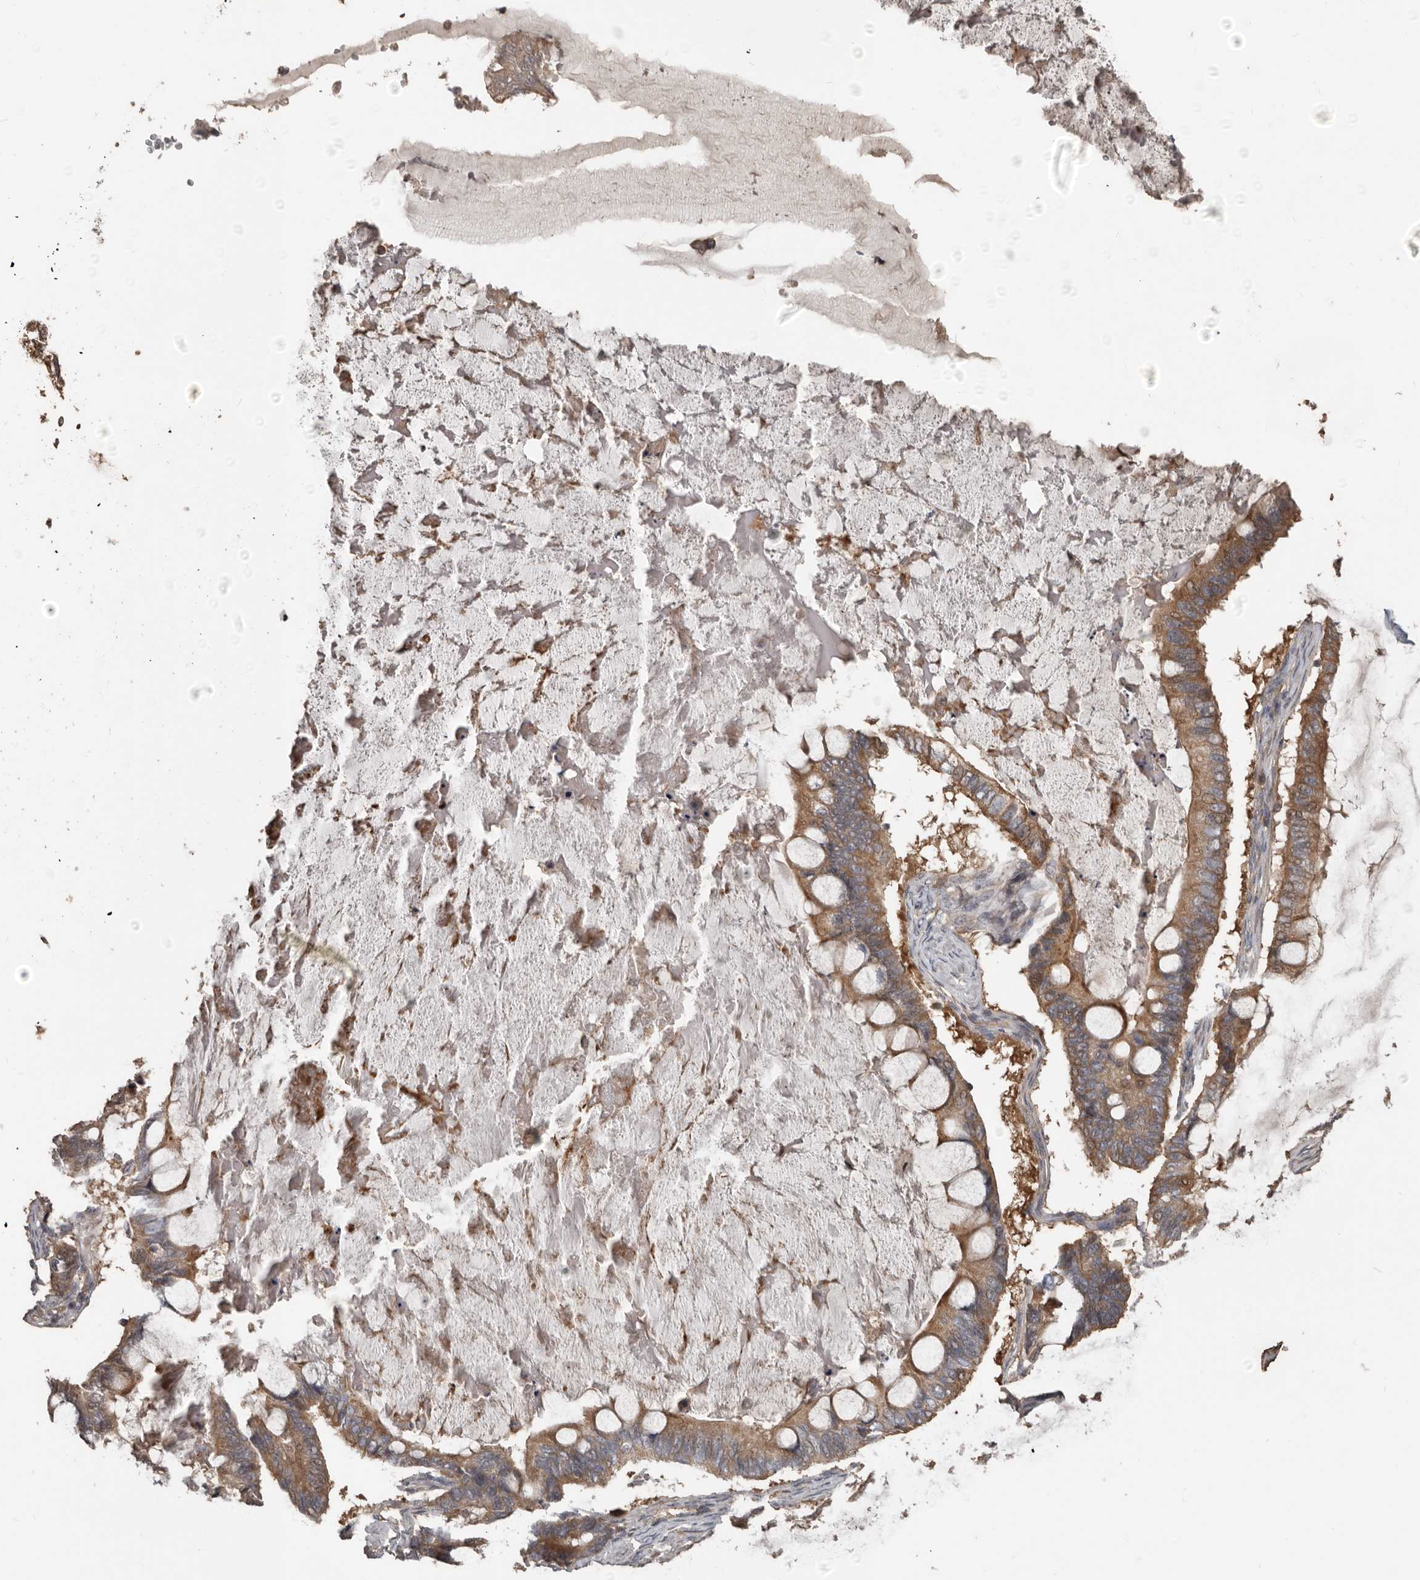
{"staining": {"intensity": "moderate", "quantity": ">75%", "location": "cytoplasmic/membranous"}, "tissue": "ovarian cancer", "cell_type": "Tumor cells", "image_type": "cancer", "snomed": [{"axis": "morphology", "description": "Cystadenocarcinoma, mucinous, NOS"}, {"axis": "topography", "description": "Ovary"}], "caption": "Protein staining shows moderate cytoplasmic/membranous expression in approximately >75% of tumor cells in ovarian cancer. The staining was performed using DAB to visualize the protein expression in brown, while the nuclei were stained in blue with hematoxylin (Magnification: 20x).", "gene": "EXOC3L1", "patient": {"sex": "female", "age": 61}}